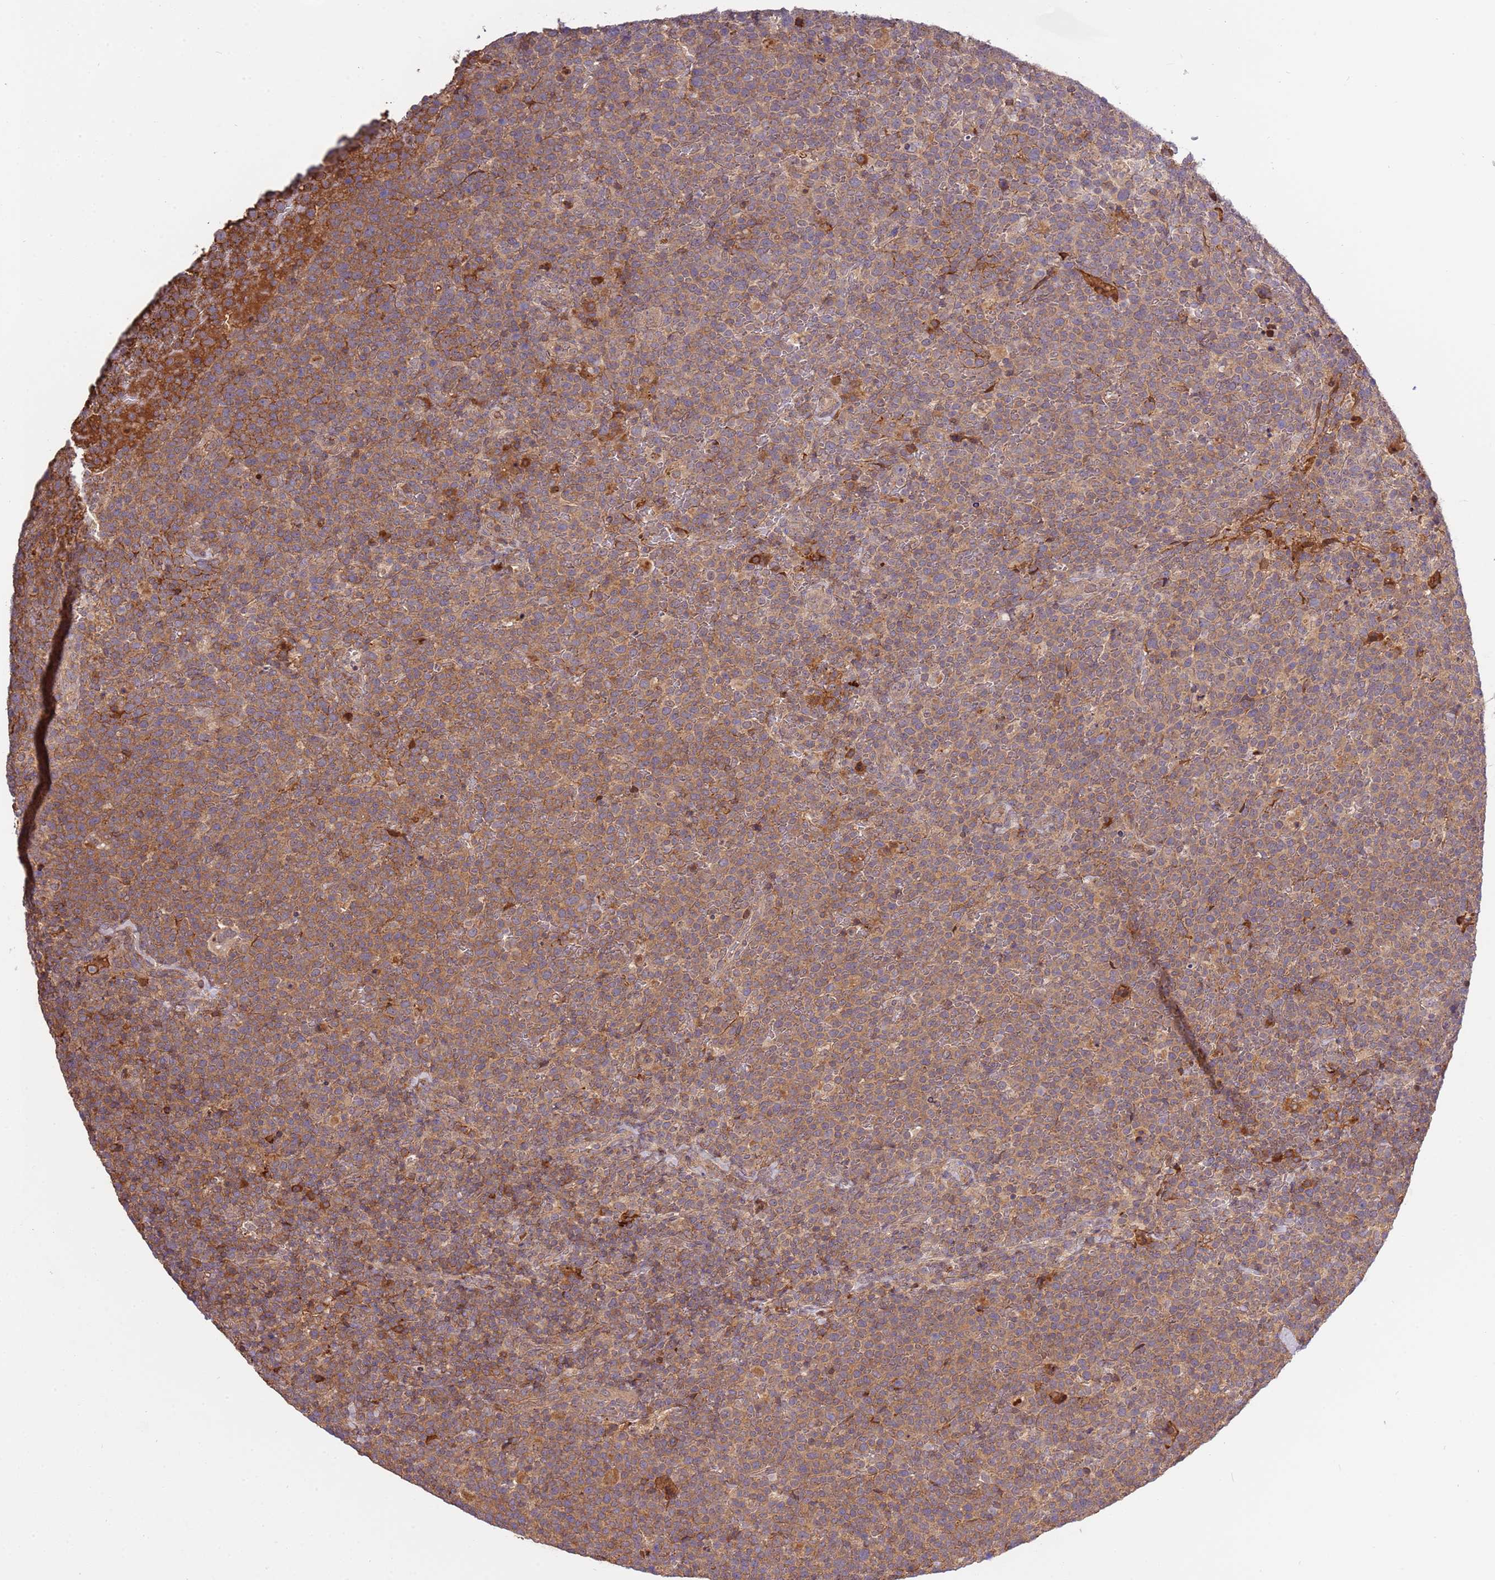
{"staining": {"intensity": "moderate", "quantity": ">75%", "location": "cytoplasmic/membranous"}, "tissue": "lymphoma", "cell_type": "Tumor cells", "image_type": "cancer", "snomed": [{"axis": "morphology", "description": "Malignant lymphoma, non-Hodgkin's type, High grade"}, {"axis": "topography", "description": "Lymph node"}], "caption": "Malignant lymphoma, non-Hodgkin's type (high-grade) stained with IHC reveals moderate cytoplasmic/membranous expression in approximately >75% of tumor cells.", "gene": "ZNF624", "patient": {"sex": "male", "age": 61}}